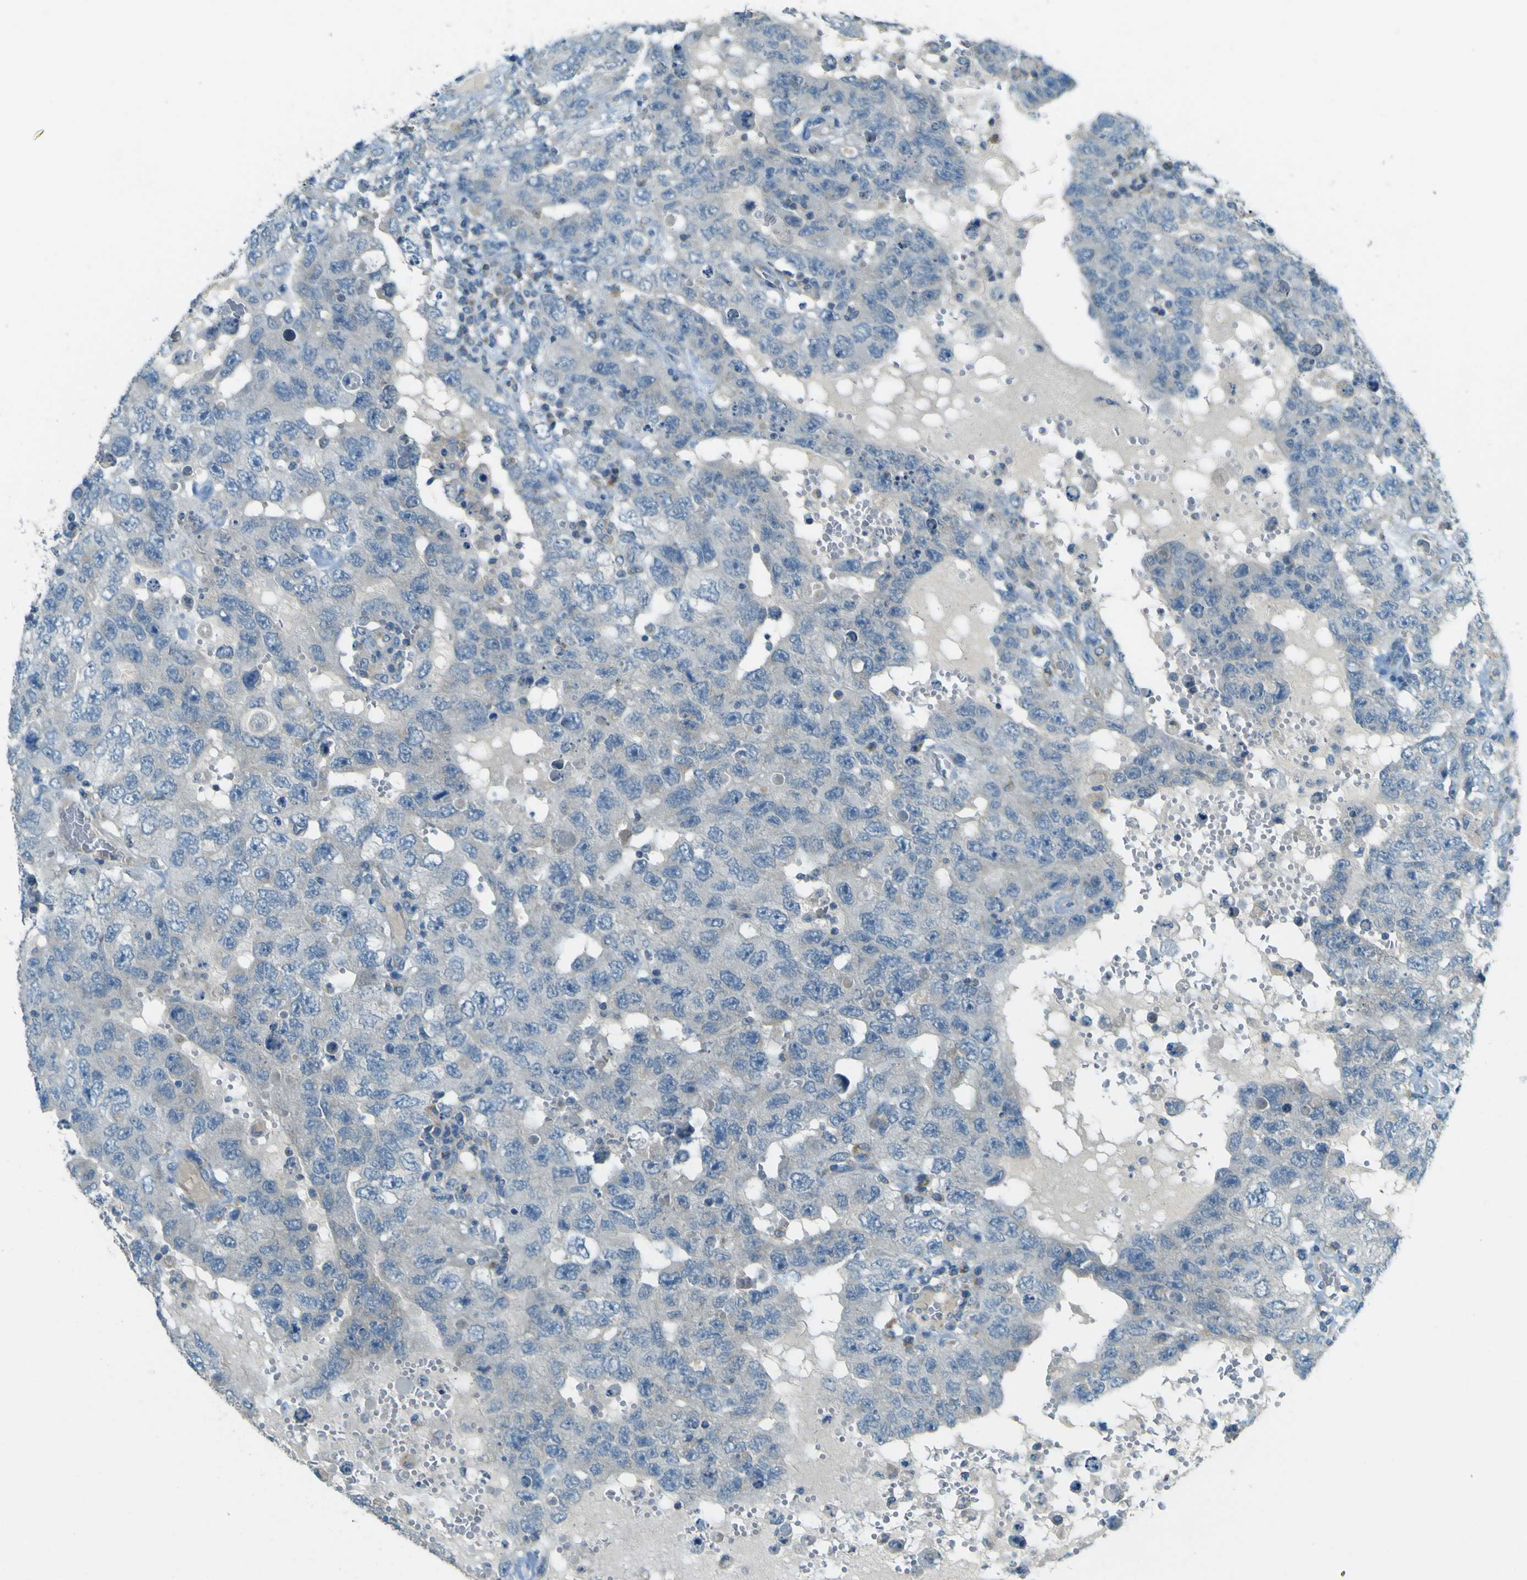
{"staining": {"intensity": "negative", "quantity": "none", "location": "none"}, "tissue": "testis cancer", "cell_type": "Tumor cells", "image_type": "cancer", "snomed": [{"axis": "morphology", "description": "Carcinoma, Embryonal, NOS"}, {"axis": "topography", "description": "Testis"}], "caption": "This is an IHC micrograph of human testis cancer. There is no staining in tumor cells.", "gene": "FKTN", "patient": {"sex": "male", "age": 26}}